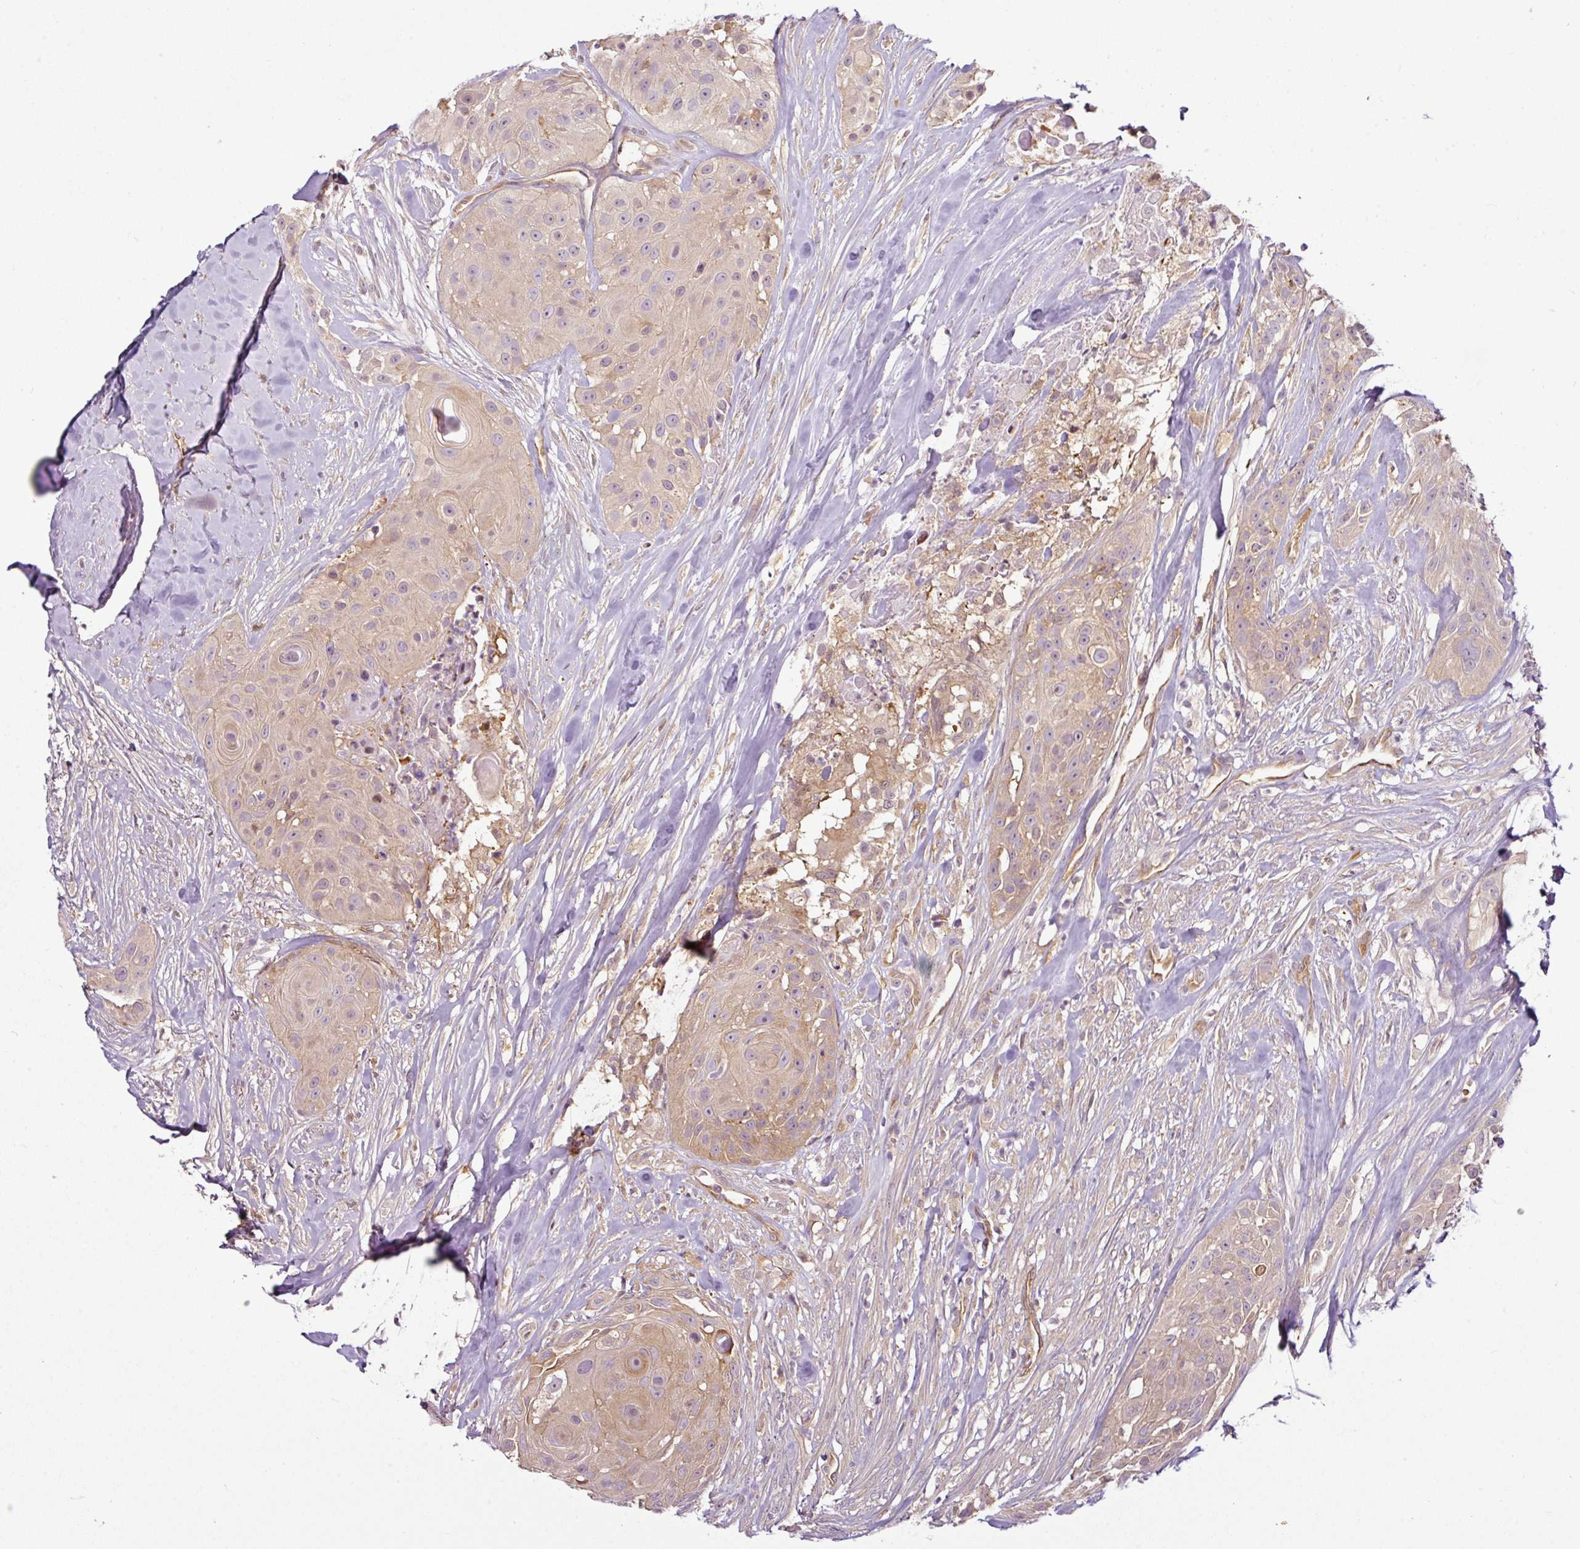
{"staining": {"intensity": "weak", "quantity": "<25%", "location": "cytoplasmic/membranous"}, "tissue": "head and neck cancer", "cell_type": "Tumor cells", "image_type": "cancer", "snomed": [{"axis": "morphology", "description": "Squamous cell carcinoma, NOS"}, {"axis": "topography", "description": "Head-Neck"}], "caption": "Squamous cell carcinoma (head and neck) was stained to show a protein in brown. There is no significant staining in tumor cells.", "gene": "ANKRD18A", "patient": {"sex": "male", "age": 83}}